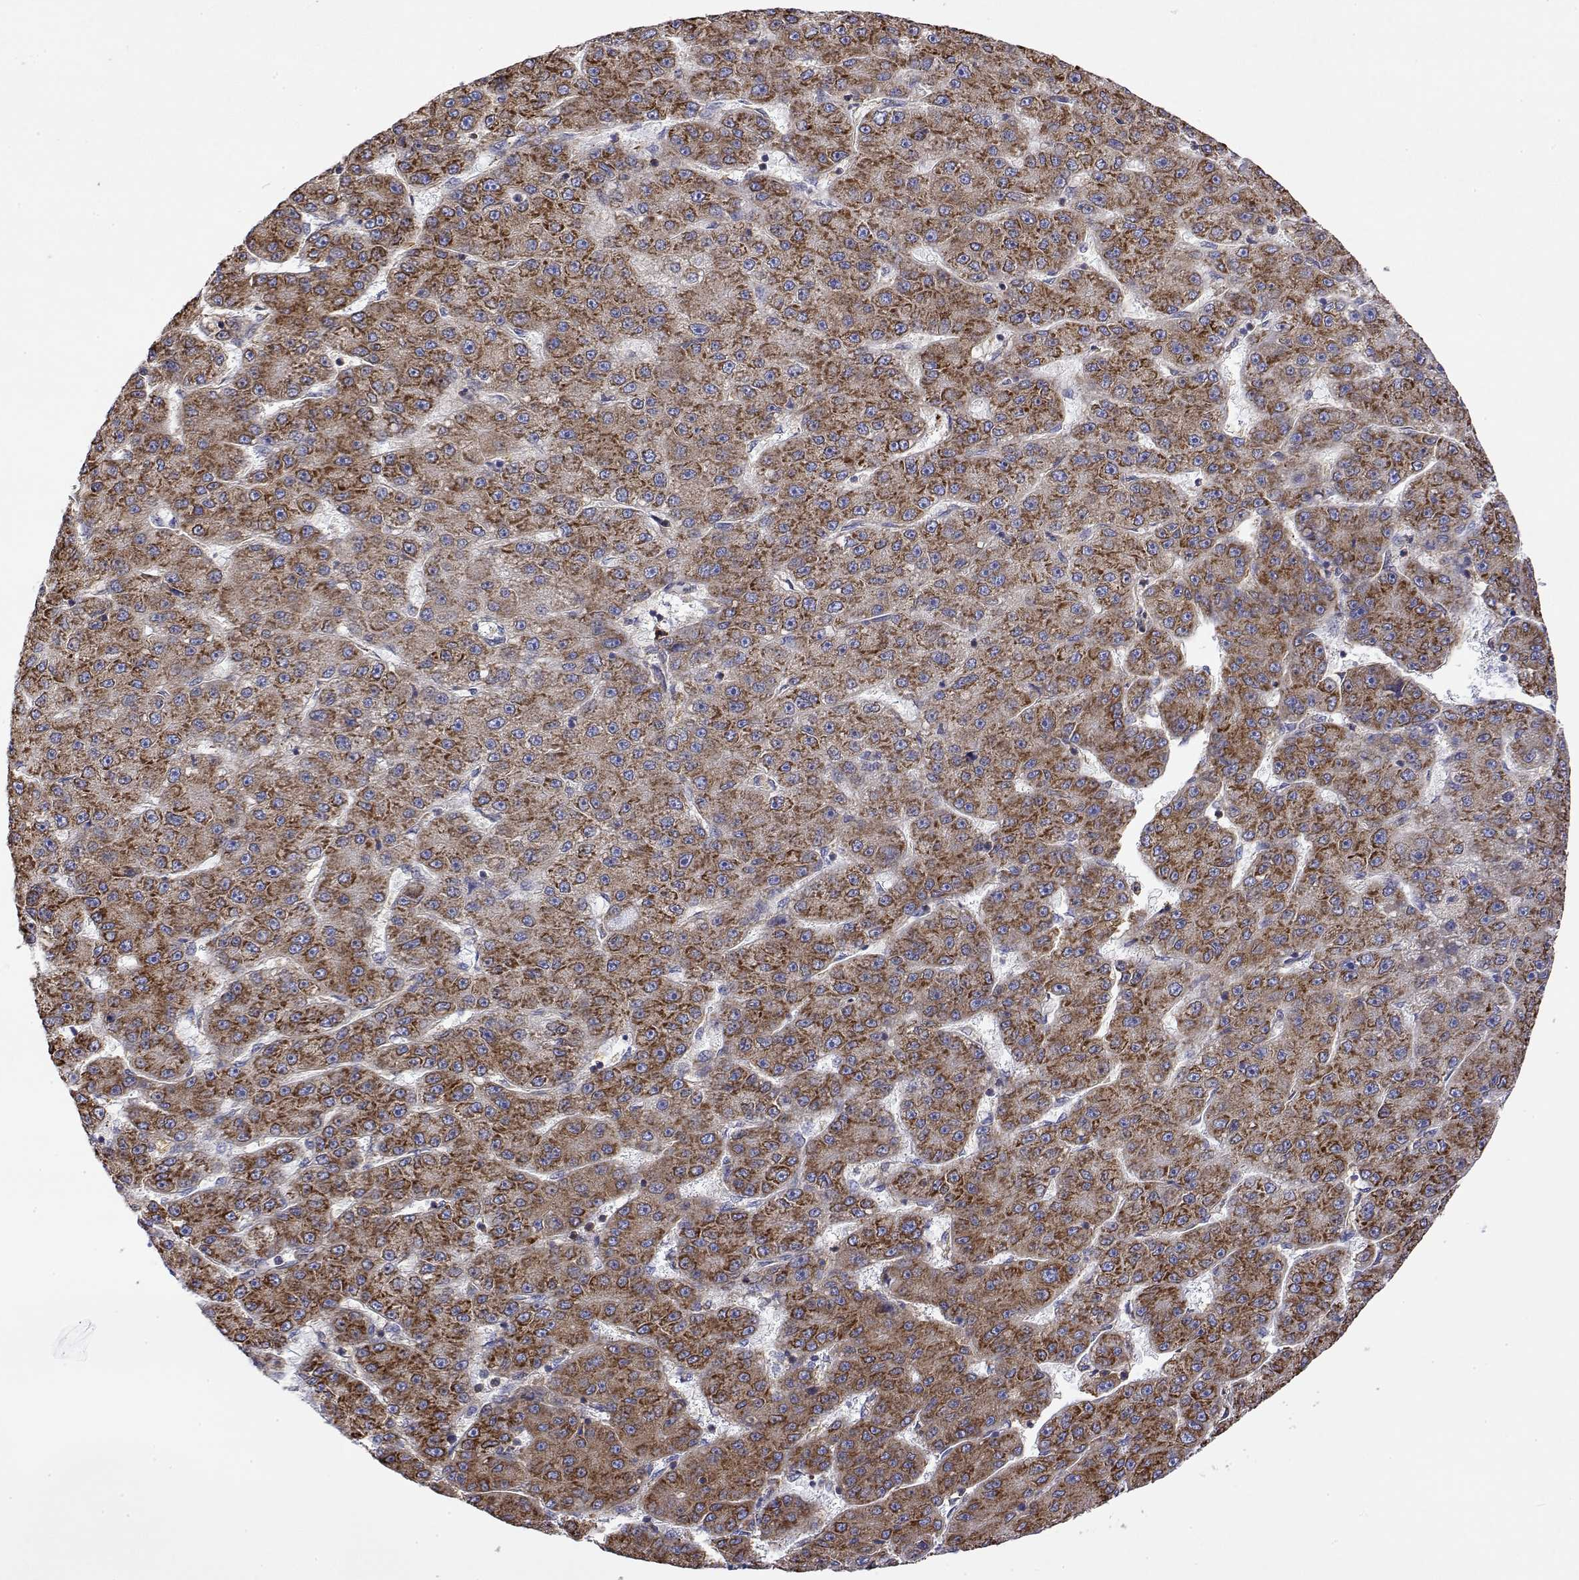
{"staining": {"intensity": "moderate", "quantity": ">75%", "location": "cytoplasmic/membranous"}, "tissue": "liver cancer", "cell_type": "Tumor cells", "image_type": "cancer", "snomed": [{"axis": "morphology", "description": "Carcinoma, Hepatocellular, NOS"}, {"axis": "topography", "description": "Liver"}], "caption": "IHC image of neoplastic tissue: hepatocellular carcinoma (liver) stained using IHC reveals medium levels of moderate protein expression localized specifically in the cytoplasmic/membranous of tumor cells, appearing as a cytoplasmic/membranous brown color.", "gene": "EEF1G", "patient": {"sex": "male", "age": 67}}